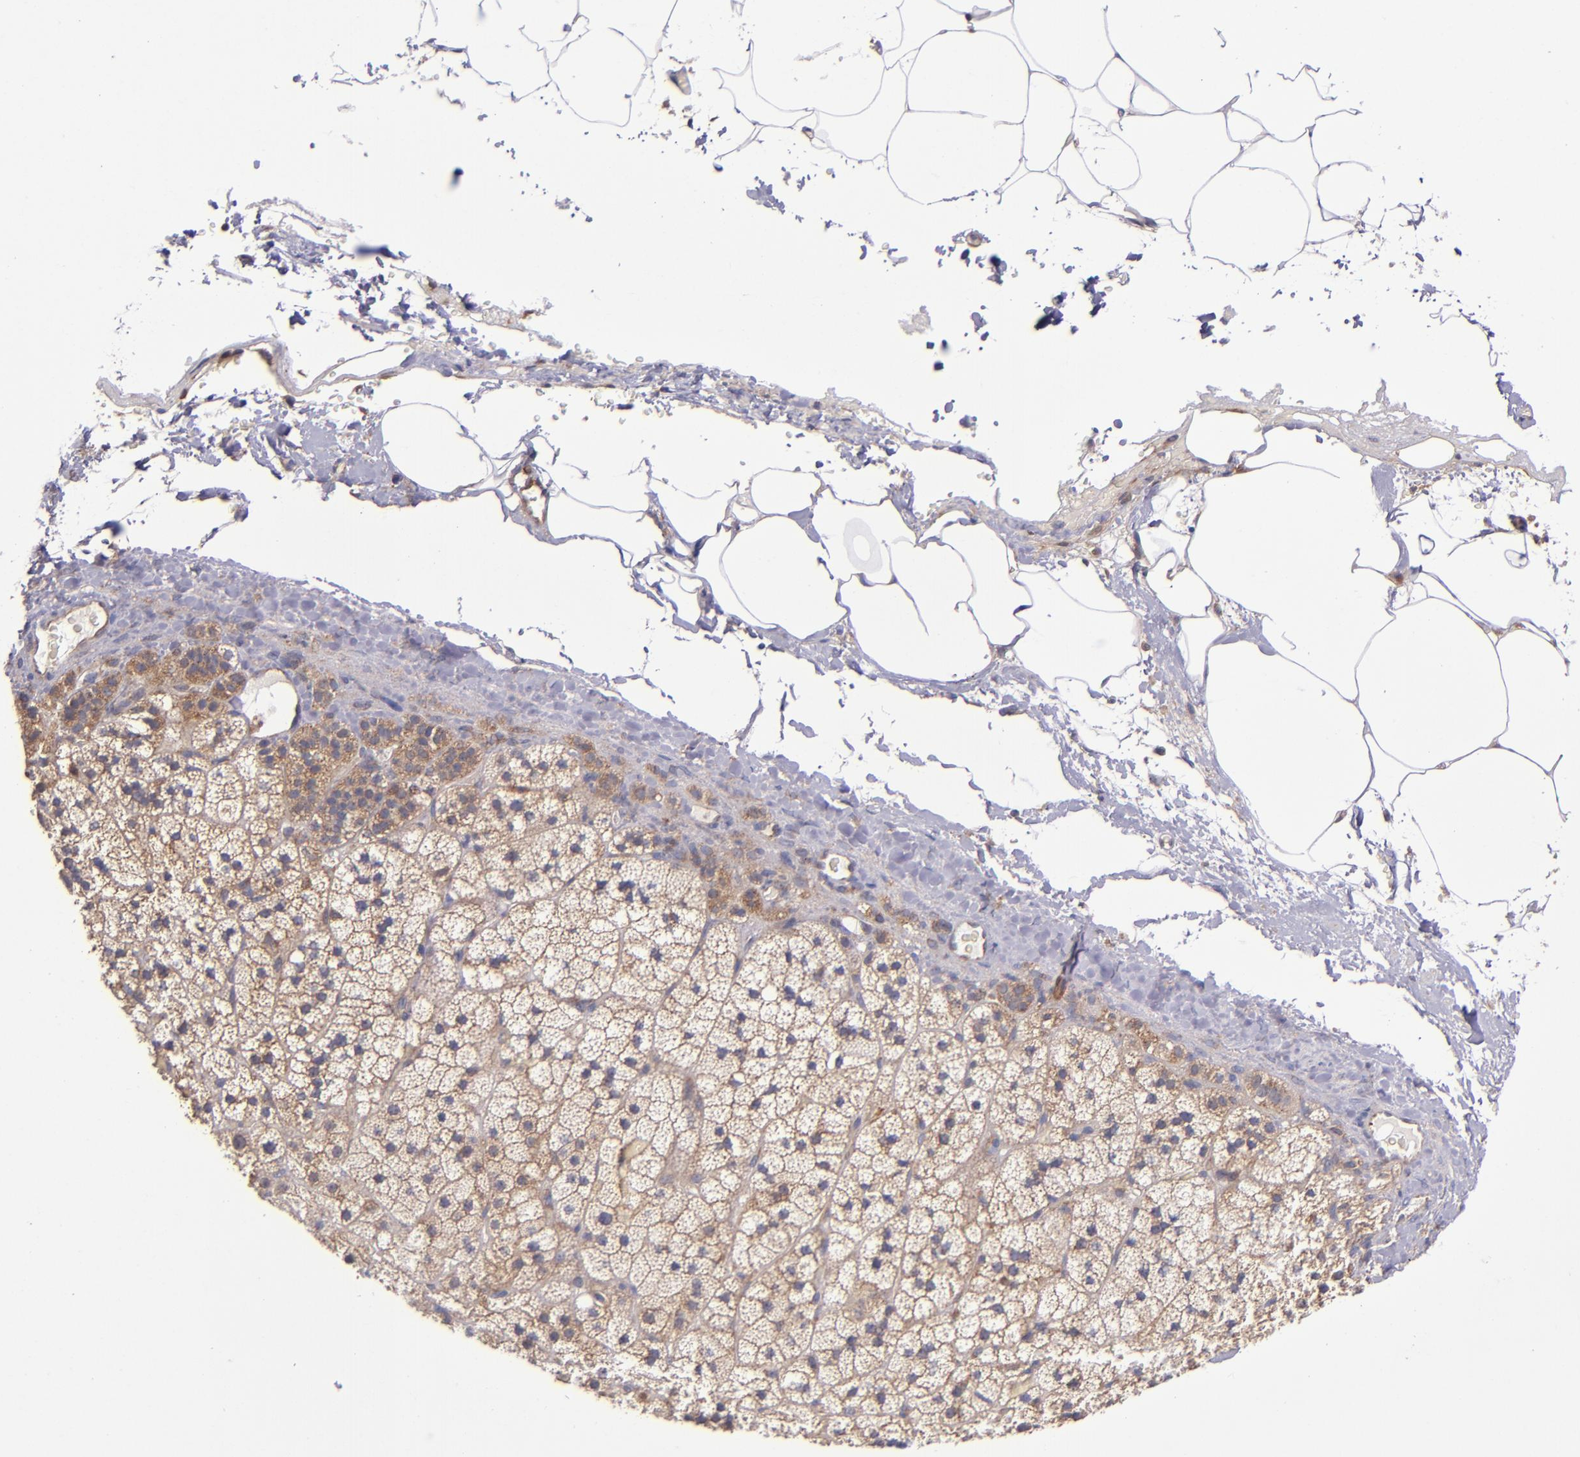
{"staining": {"intensity": "moderate", "quantity": ">75%", "location": "cytoplasmic/membranous"}, "tissue": "adrenal gland", "cell_type": "Glandular cells", "image_type": "normal", "snomed": [{"axis": "morphology", "description": "Normal tissue, NOS"}, {"axis": "topography", "description": "Adrenal gland"}], "caption": "Immunohistochemical staining of benign adrenal gland demonstrates >75% levels of moderate cytoplasmic/membranous protein expression in approximately >75% of glandular cells. The staining was performed using DAB (3,3'-diaminobenzidine) to visualize the protein expression in brown, while the nuclei were stained in blue with hematoxylin (Magnification: 20x).", "gene": "EIF4ENIF1", "patient": {"sex": "male", "age": 35}}